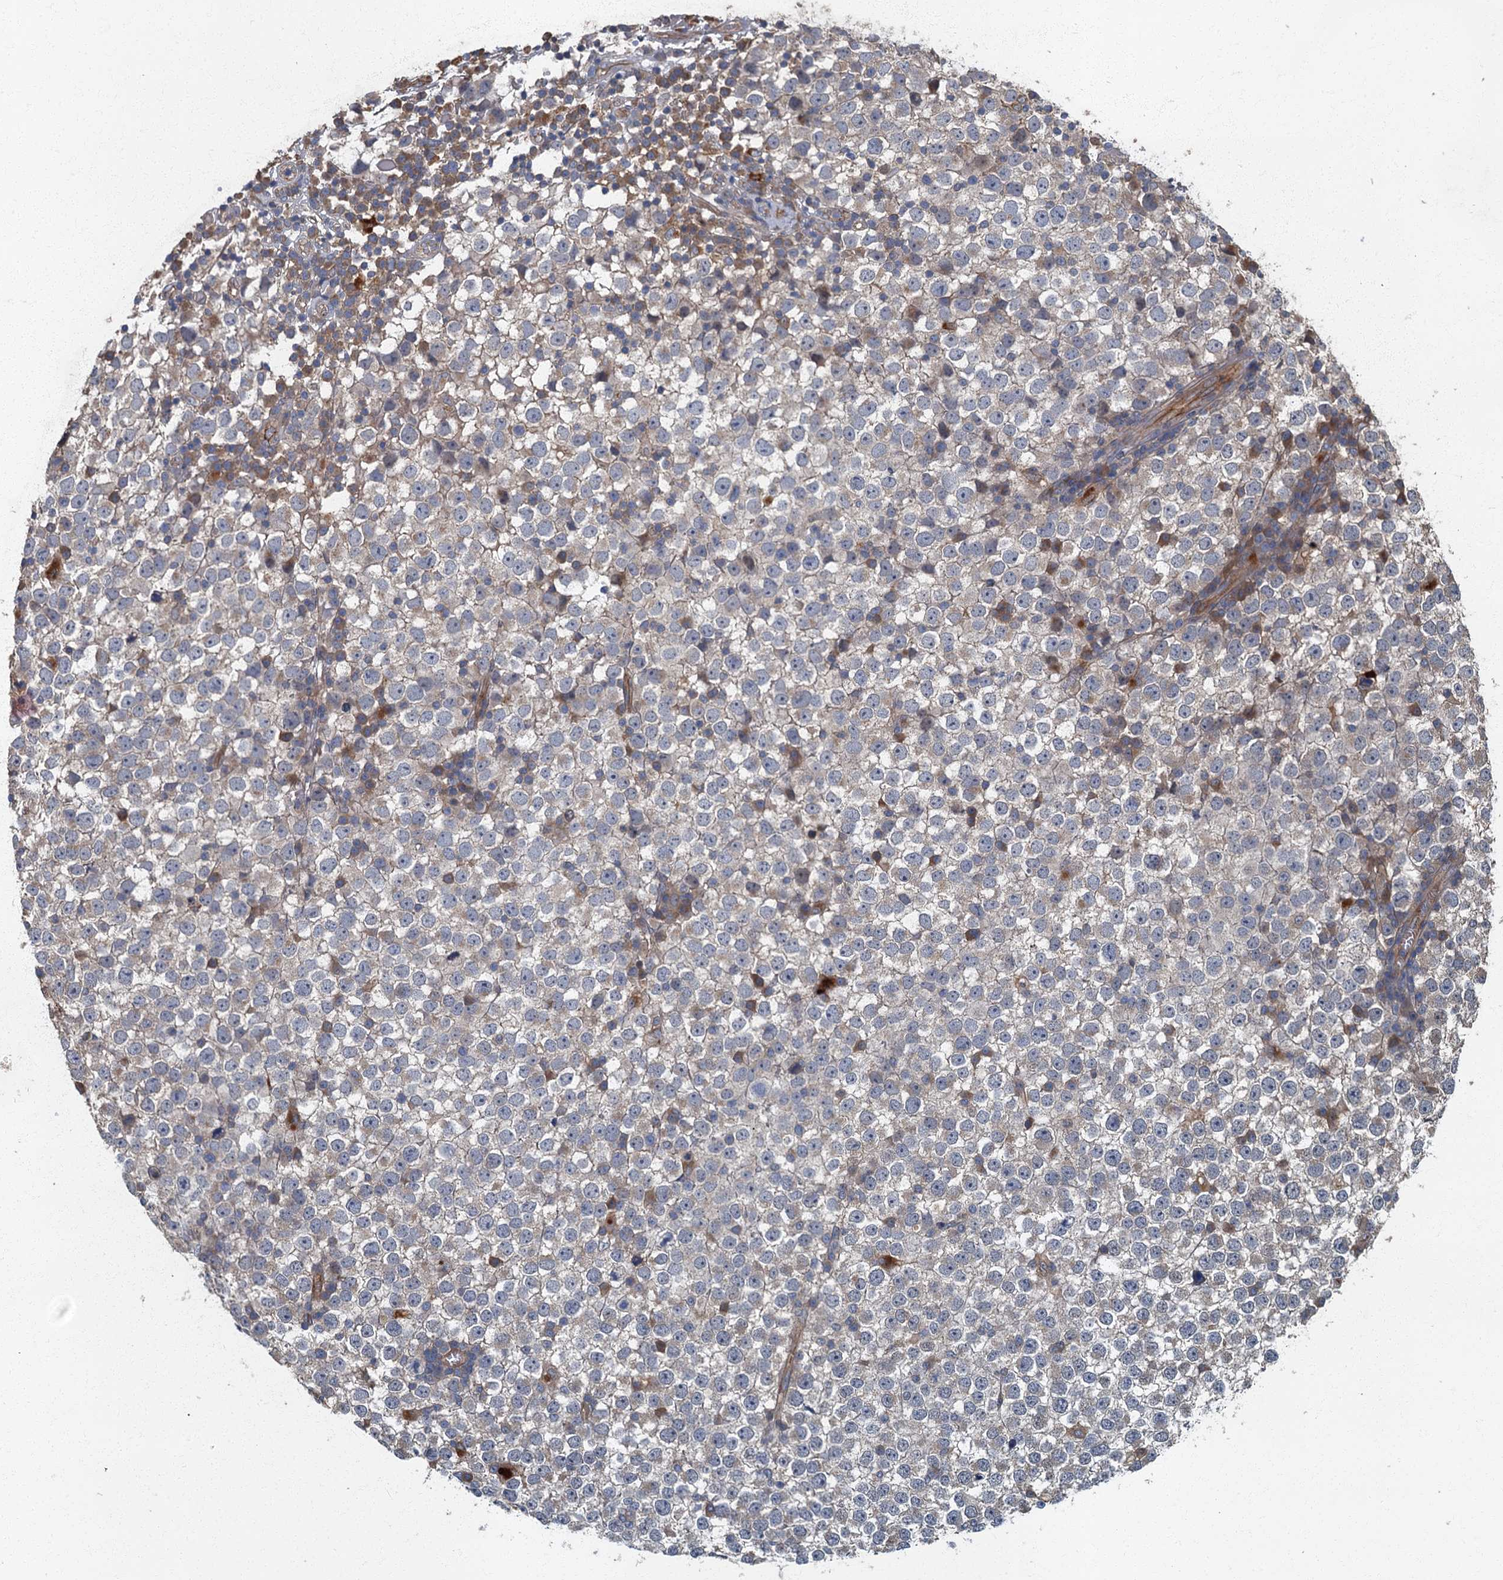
{"staining": {"intensity": "negative", "quantity": "none", "location": "none"}, "tissue": "testis cancer", "cell_type": "Tumor cells", "image_type": "cancer", "snomed": [{"axis": "morphology", "description": "Seminoma, NOS"}, {"axis": "topography", "description": "Testis"}], "caption": "Tumor cells are negative for brown protein staining in testis seminoma. The staining was performed using DAB to visualize the protein expression in brown, while the nuclei were stained in blue with hematoxylin (Magnification: 20x).", "gene": "ARL11", "patient": {"sex": "male", "age": 65}}